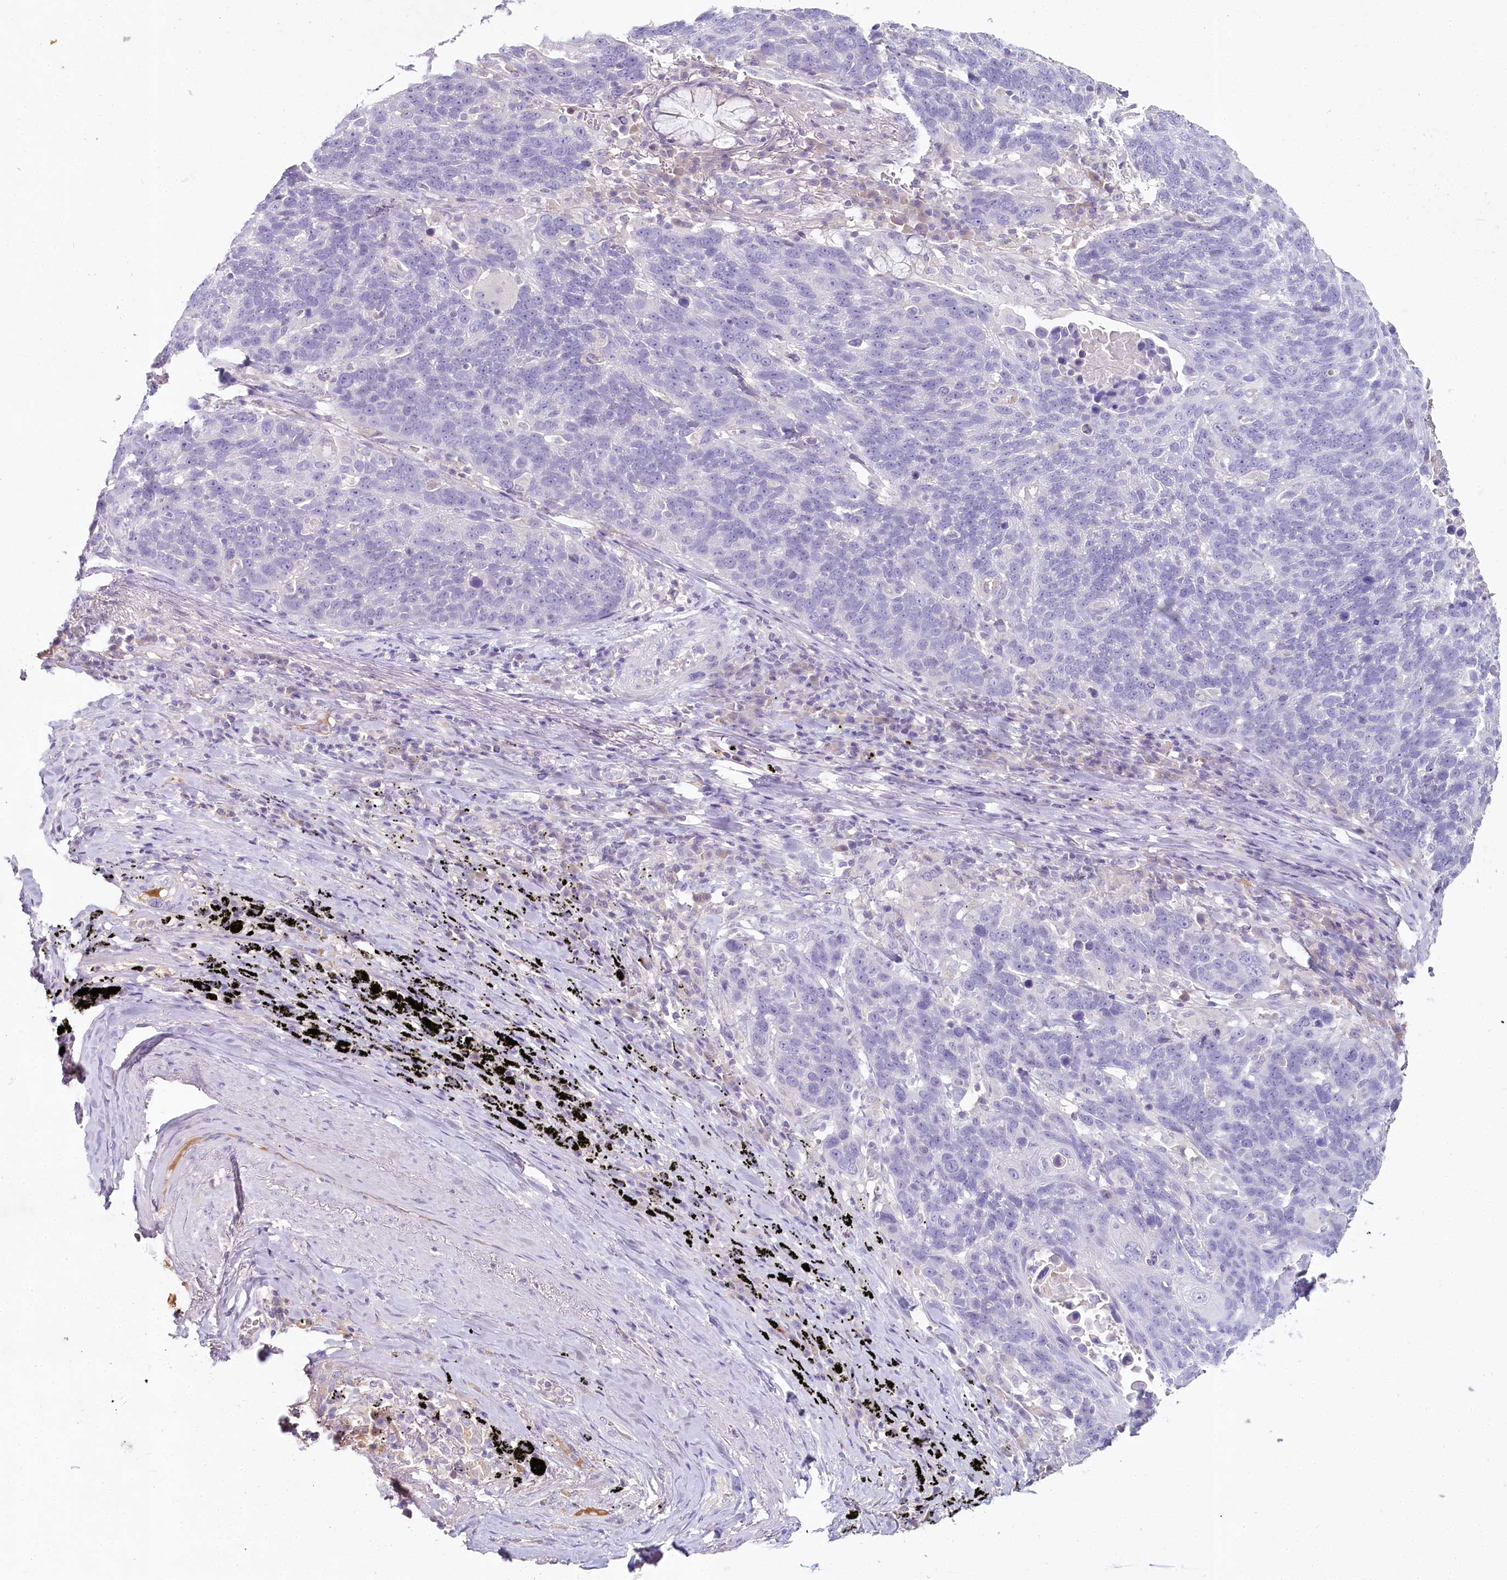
{"staining": {"intensity": "negative", "quantity": "none", "location": "none"}, "tissue": "lung cancer", "cell_type": "Tumor cells", "image_type": "cancer", "snomed": [{"axis": "morphology", "description": "Squamous cell carcinoma, NOS"}, {"axis": "topography", "description": "Lung"}], "caption": "The IHC image has no significant staining in tumor cells of lung cancer tissue.", "gene": "HPD", "patient": {"sex": "male", "age": 66}}